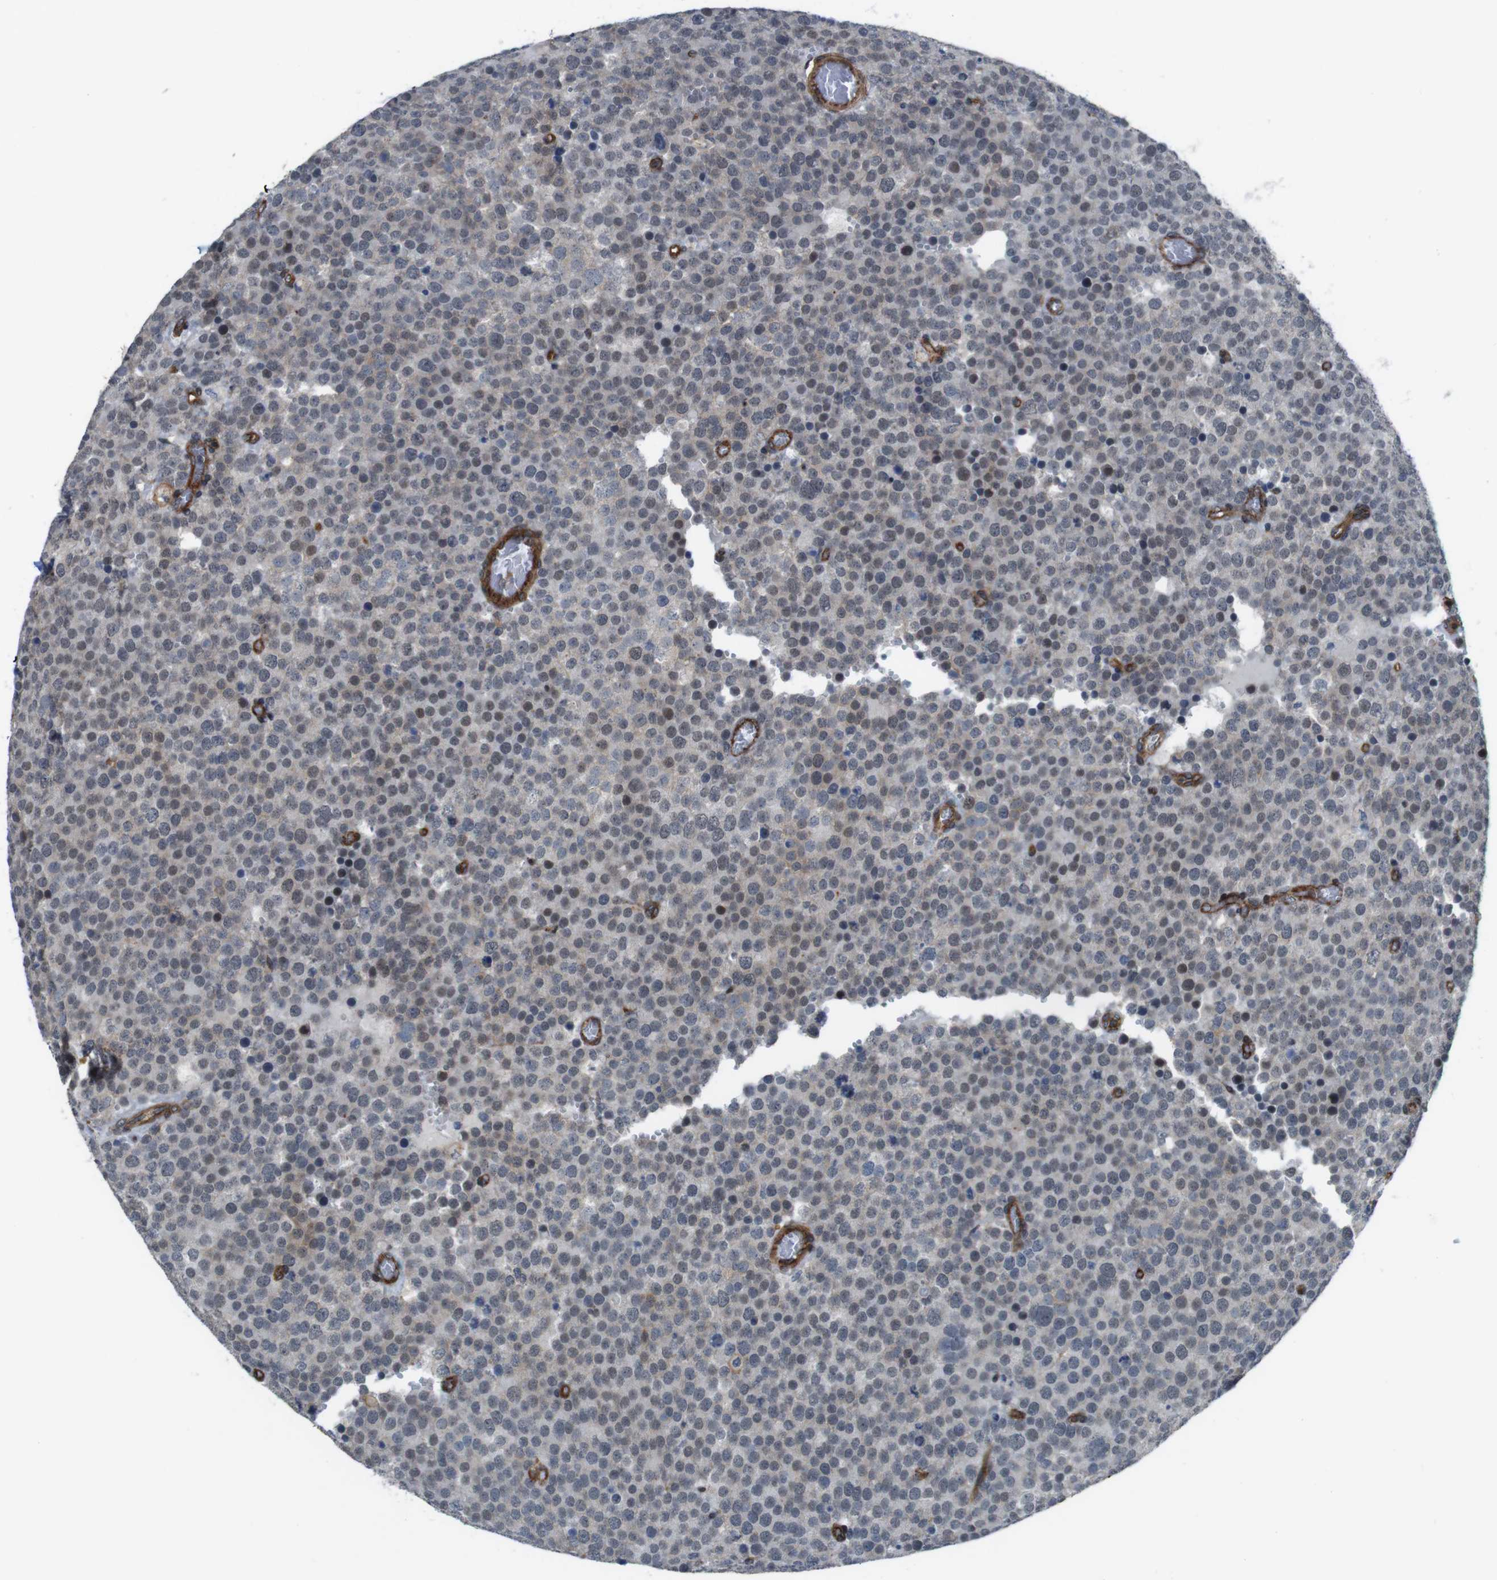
{"staining": {"intensity": "weak", "quantity": "<25%", "location": "cytoplasmic/membranous,nuclear"}, "tissue": "testis cancer", "cell_type": "Tumor cells", "image_type": "cancer", "snomed": [{"axis": "morphology", "description": "Normal tissue, NOS"}, {"axis": "morphology", "description": "Seminoma, NOS"}, {"axis": "topography", "description": "Testis"}], "caption": "Testis cancer stained for a protein using IHC exhibits no staining tumor cells.", "gene": "PTGER4", "patient": {"sex": "male", "age": 71}}